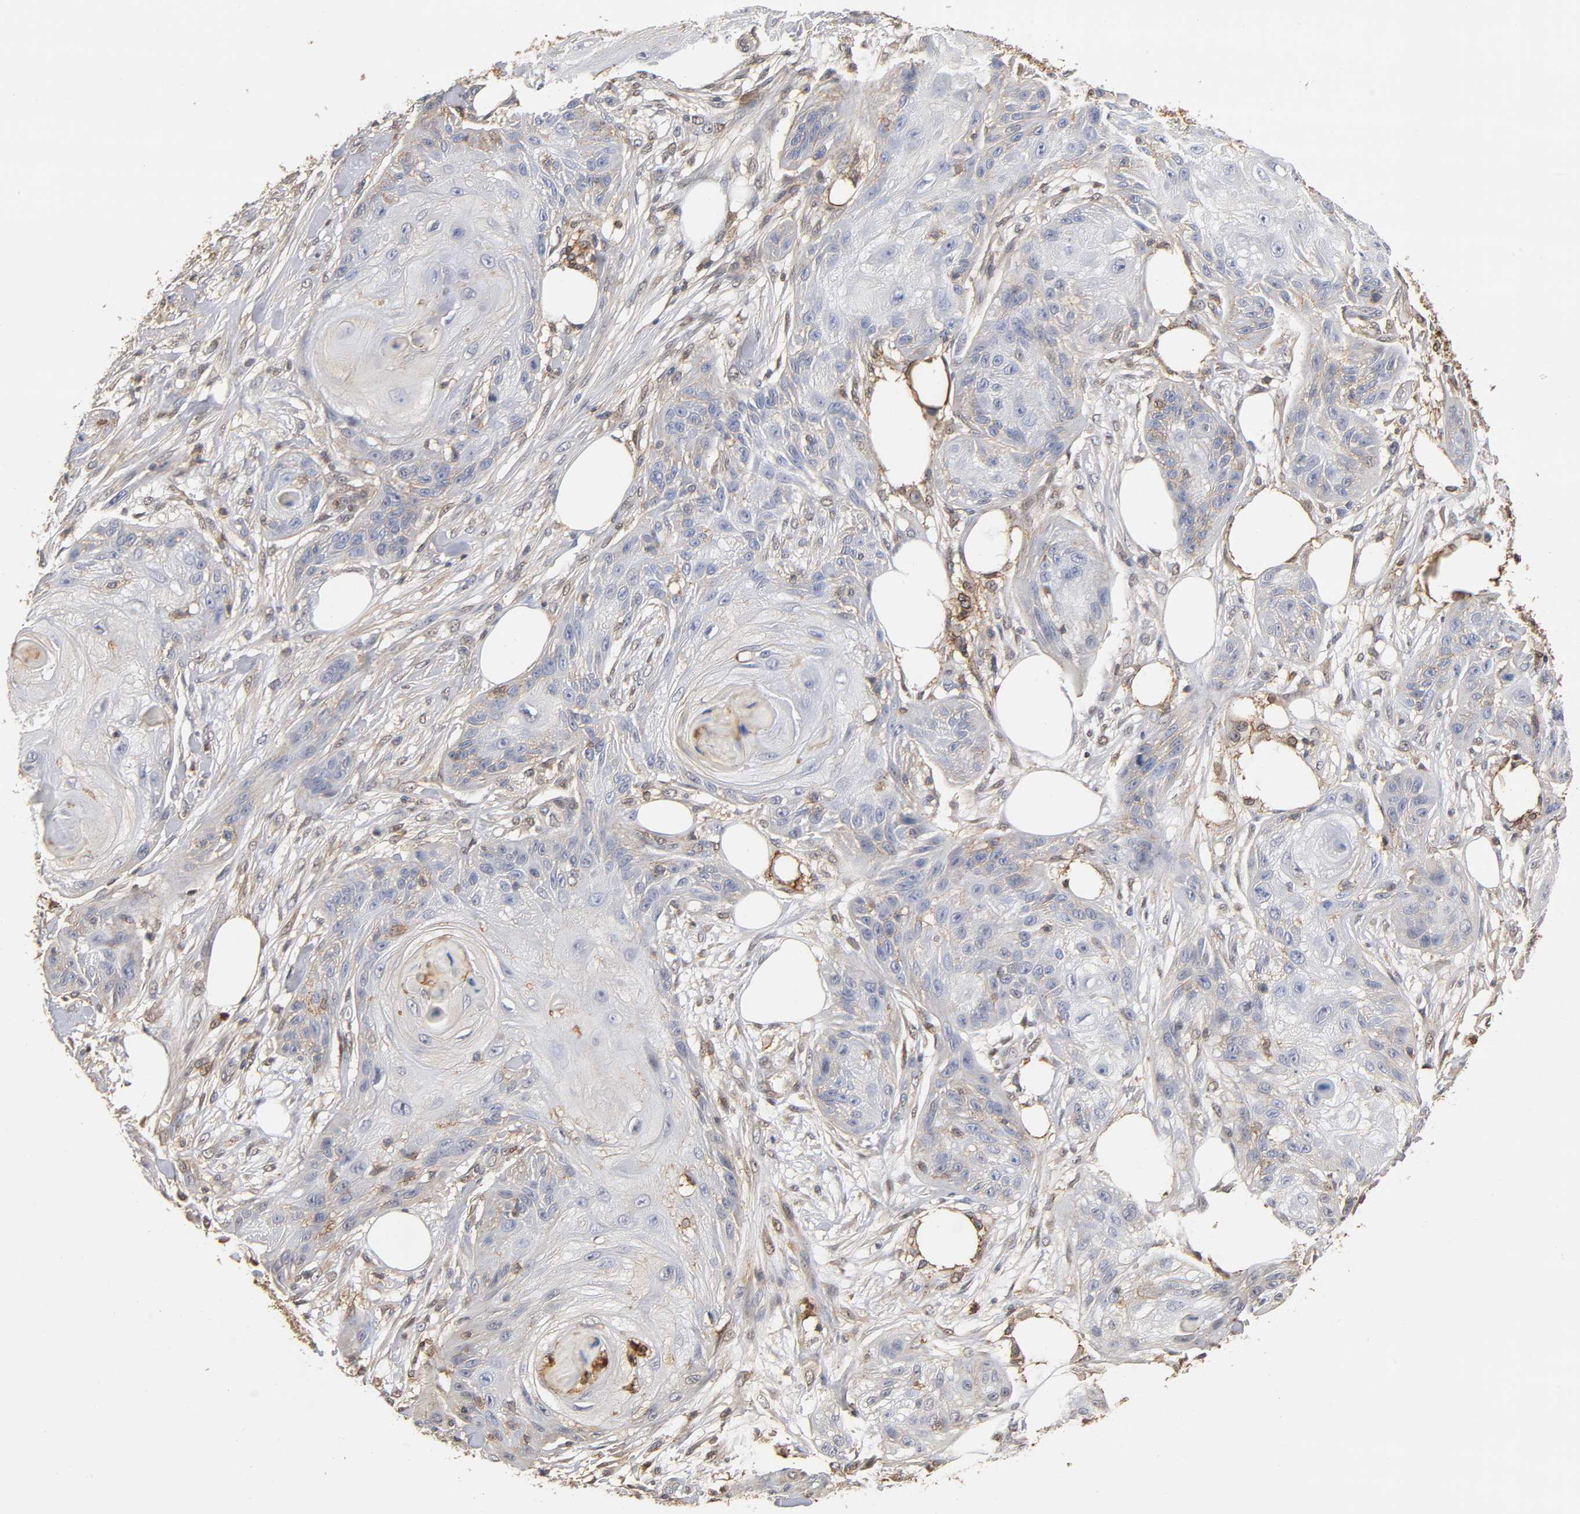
{"staining": {"intensity": "weak", "quantity": "<25%", "location": "cytoplasmic/membranous"}, "tissue": "skin cancer", "cell_type": "Tumor cells", "image_type": "cancer", "snomed": [{"axis": "morphology", "description": "Squamous cell carcinoma, NOS"}, {"axis": "topography", "description": "Skin"}], "caption": "An image of human skin cancer is negative for staining in tumor cells.", "gene": "ANXA11", "patient": {"sex": "female", "age": 88}}